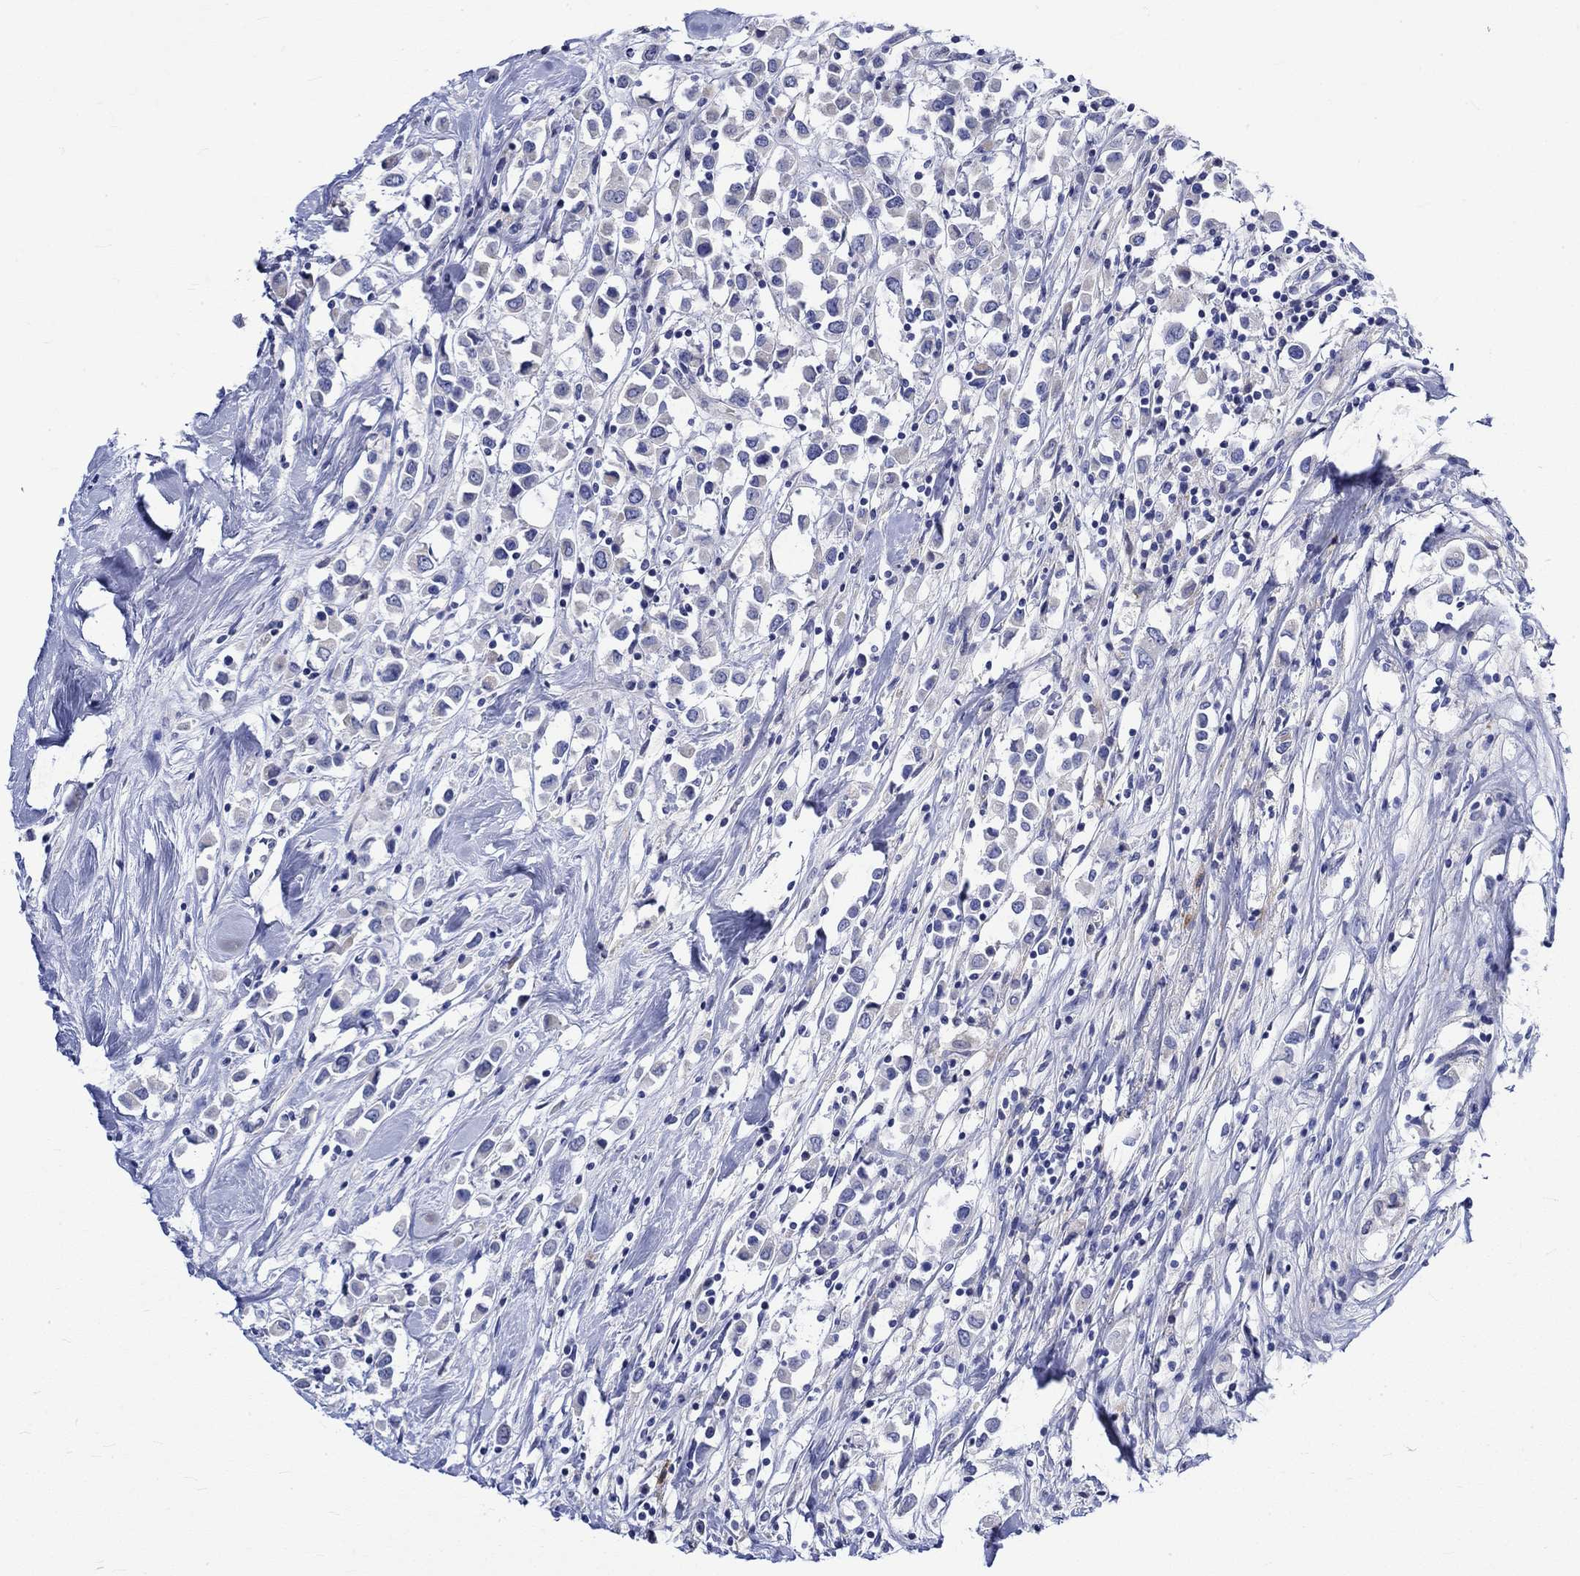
{"staining": {"intensity": "negative", "quantity": "none", "location": "none"}, "tissue": "breast cancer", "cell_type": "Tumor cells", "image_type": "cancer", "snomed": [{"axis": "morphology", "description": "Duct carcinoma"}, {"axis": "topography", "description": "Breast"}], "caption": "IHC micrograph of breast cancer stained for a protein (brown), which demonstrates no staining in tumor cells. (IHC, brightfield microscopy, high magnification).", "gene": "NRIP3", "patient": {"sex": "female", "age": 61}}